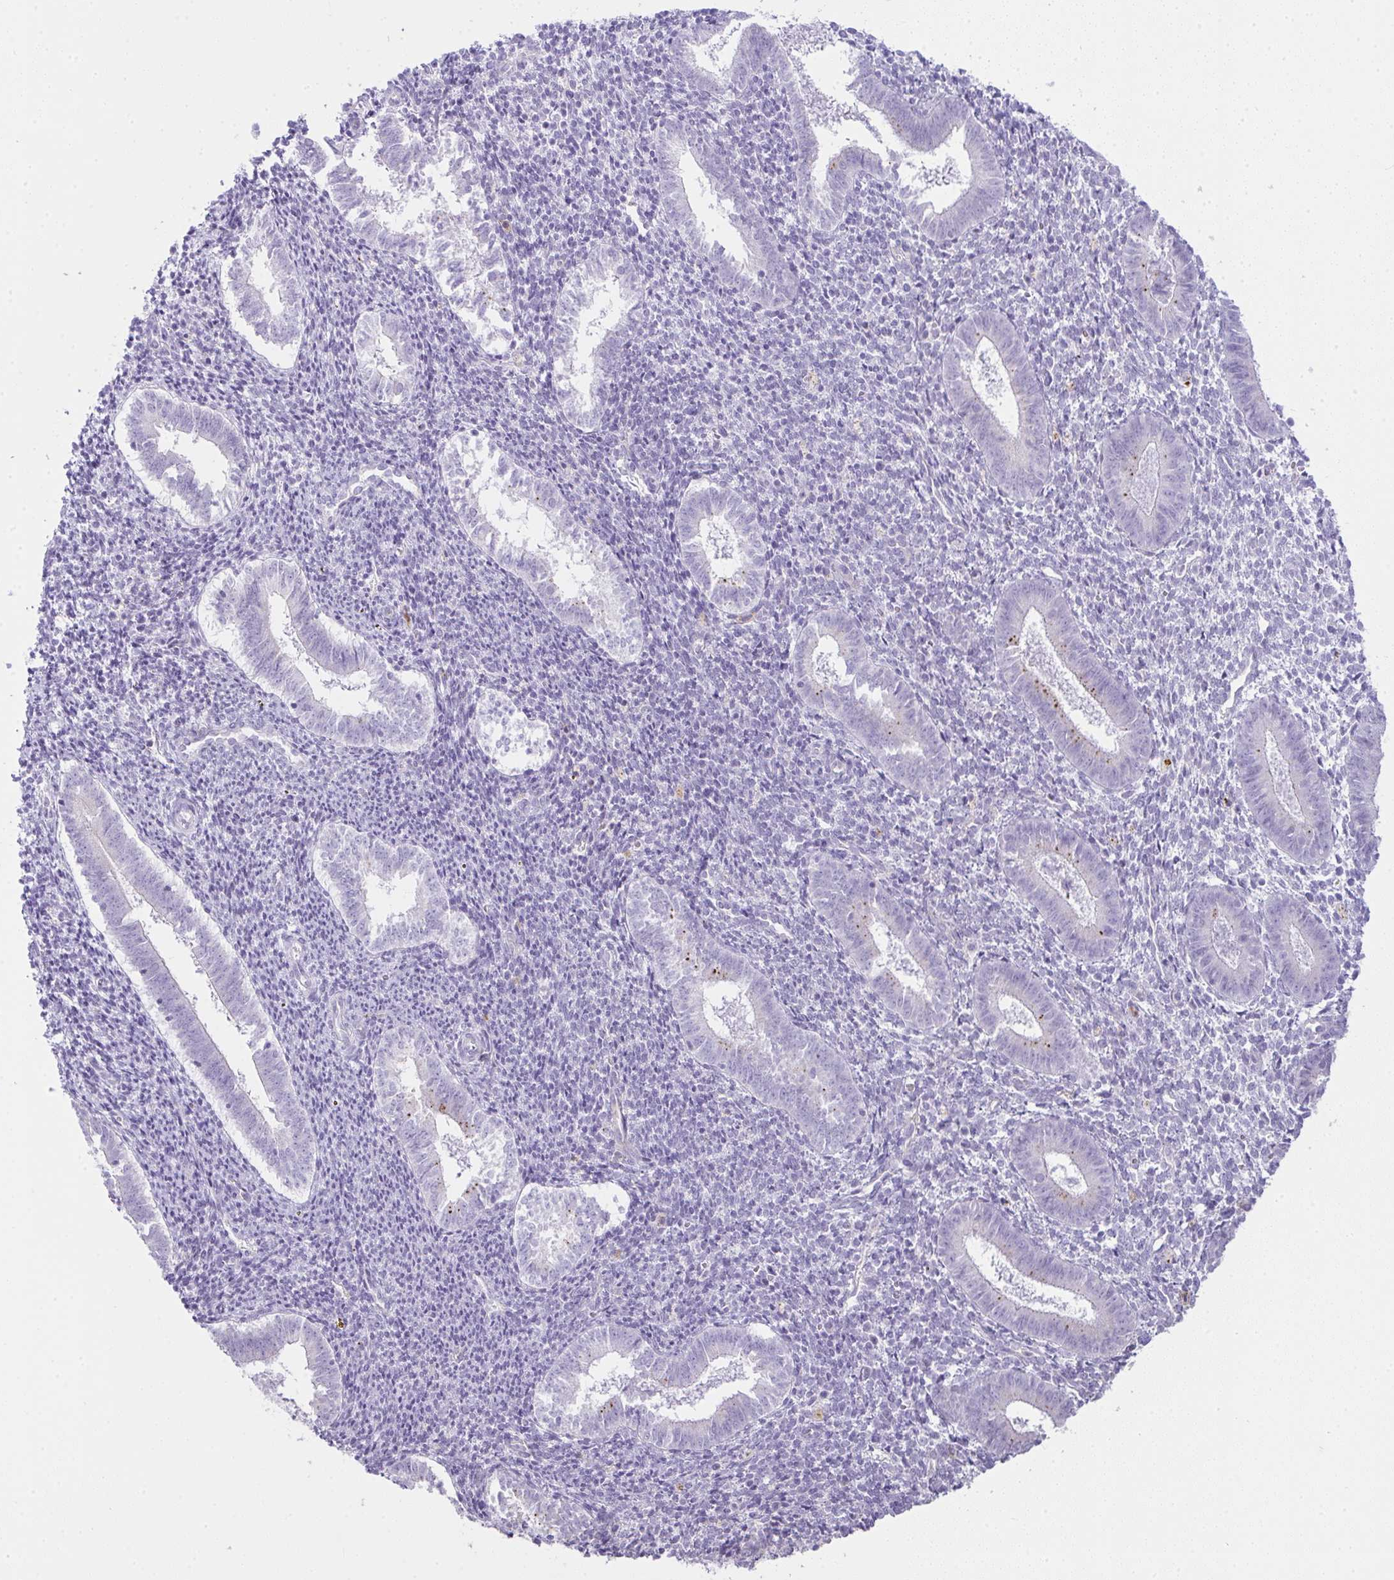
{"staining": {"intensity": "negative", "quantity": "none", "location": "none"}, "tissue": "endometrium", "cell_type": "Cells in endometrial stroma", "image_type": "normal", "snomed": [{"axis": "morphology", "description": "Normal tissue, NOS"}, {"axis": "topography", "description": "Endometrium"}], "caption": "This micrograph is of benign endometrium stained with immunohistochemistry to label a protein in brown with the nuclei are counter-stained blue. There is no expression in cells in endometrial stroma.", "gene": "RASL10A", "patient": {"sex": "female", "age": 25}}